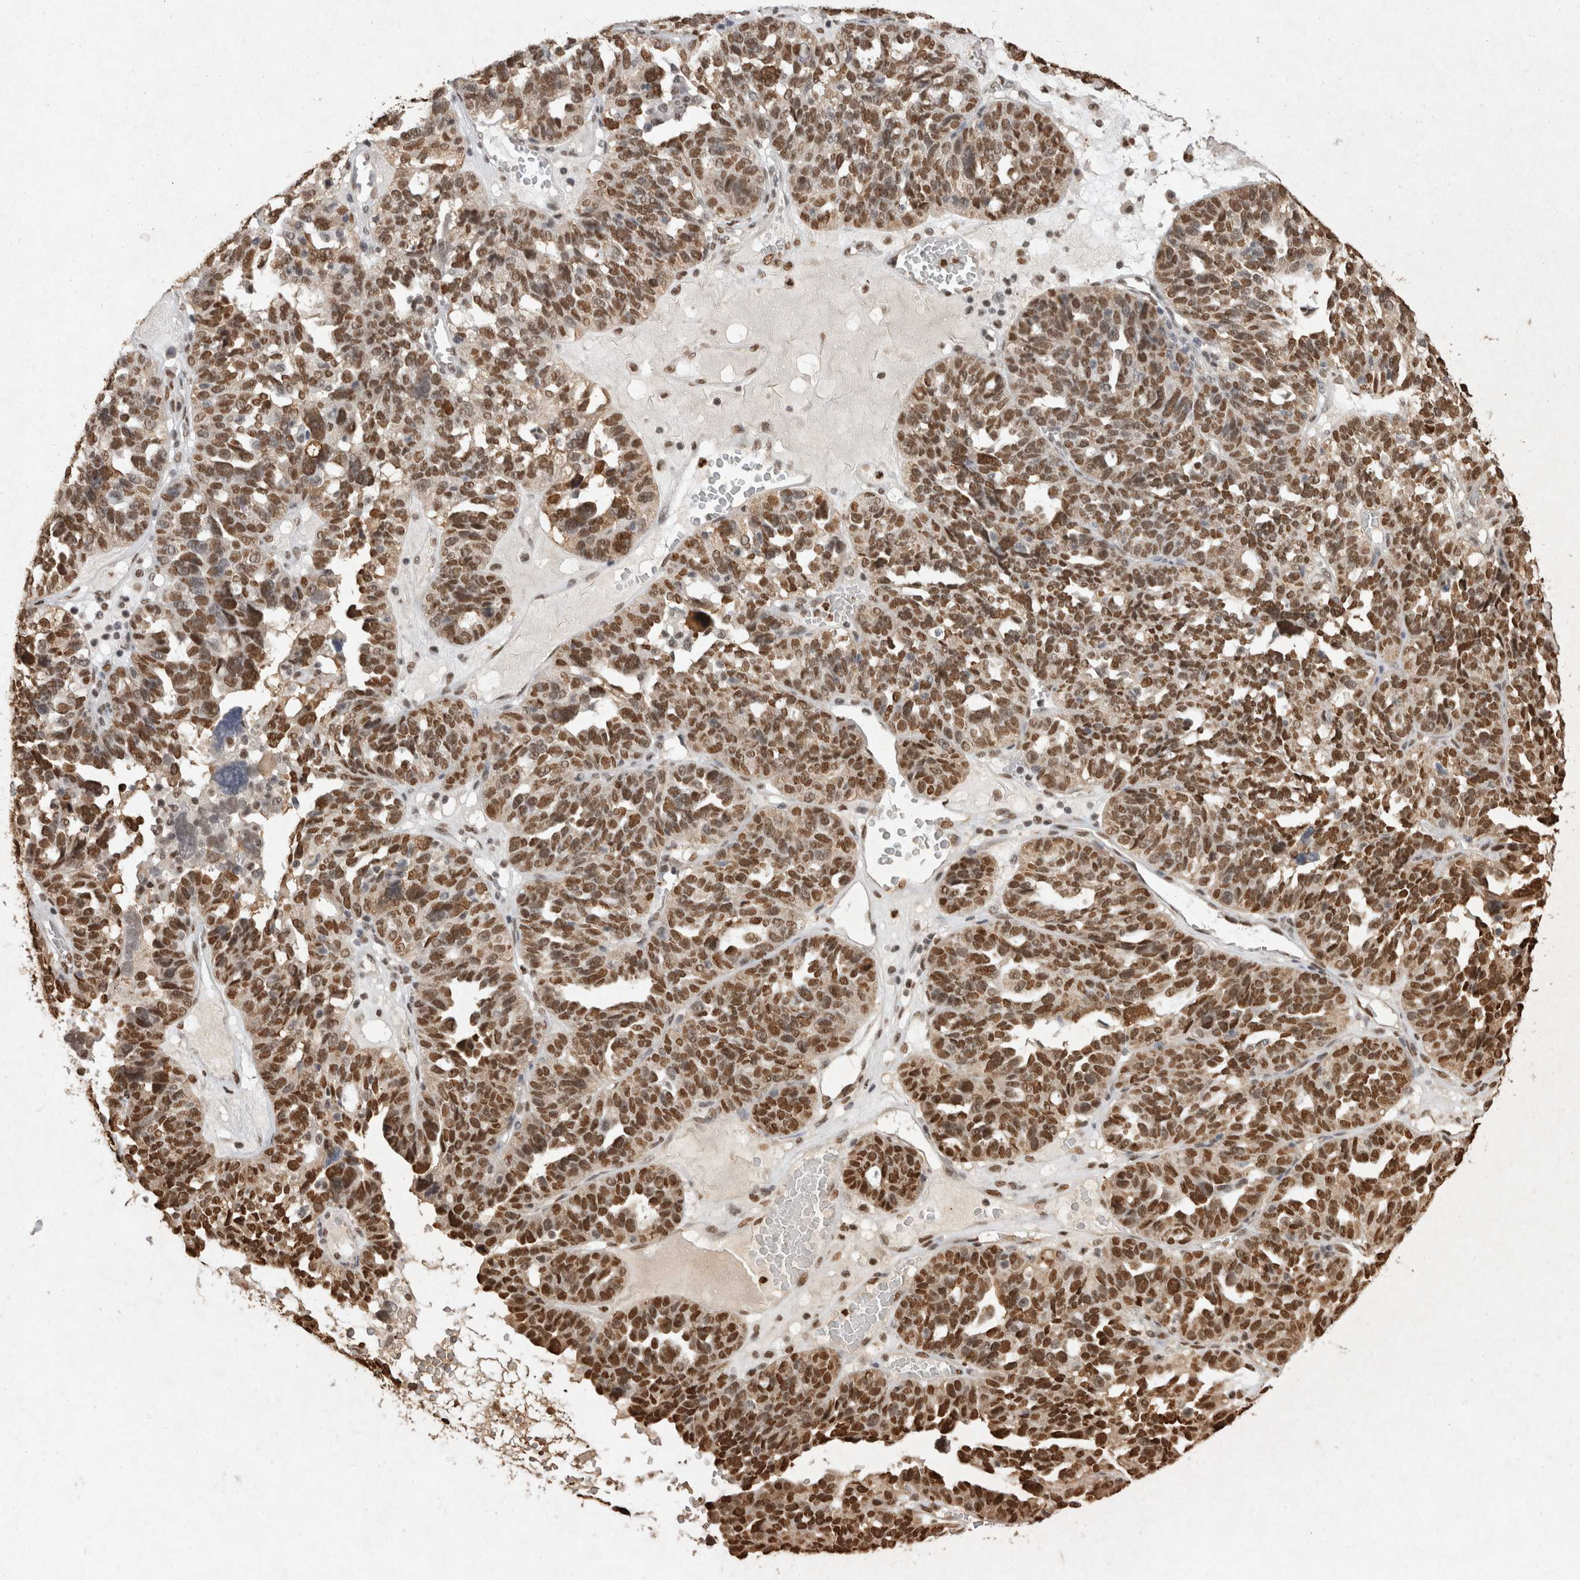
{"staining": {"intensity": "moderate", "quantity": ">75%", "location": "nuclear"}, "tissue": "ovarian cancer", "cell_type": "Tumor cells", "image_type": "cancer", "snomed": [{"axis": "morphology", "description": "Cystadenocarcinoma, serous, NOS"}, {"axis": "topography", "description": "Ovary"}], "caption": "Ovarian cancer stained with a protein marker shows moderate staining in tumor cells.", "gene": "HDGF", "patient": {"sex": "female", "age": 59}}